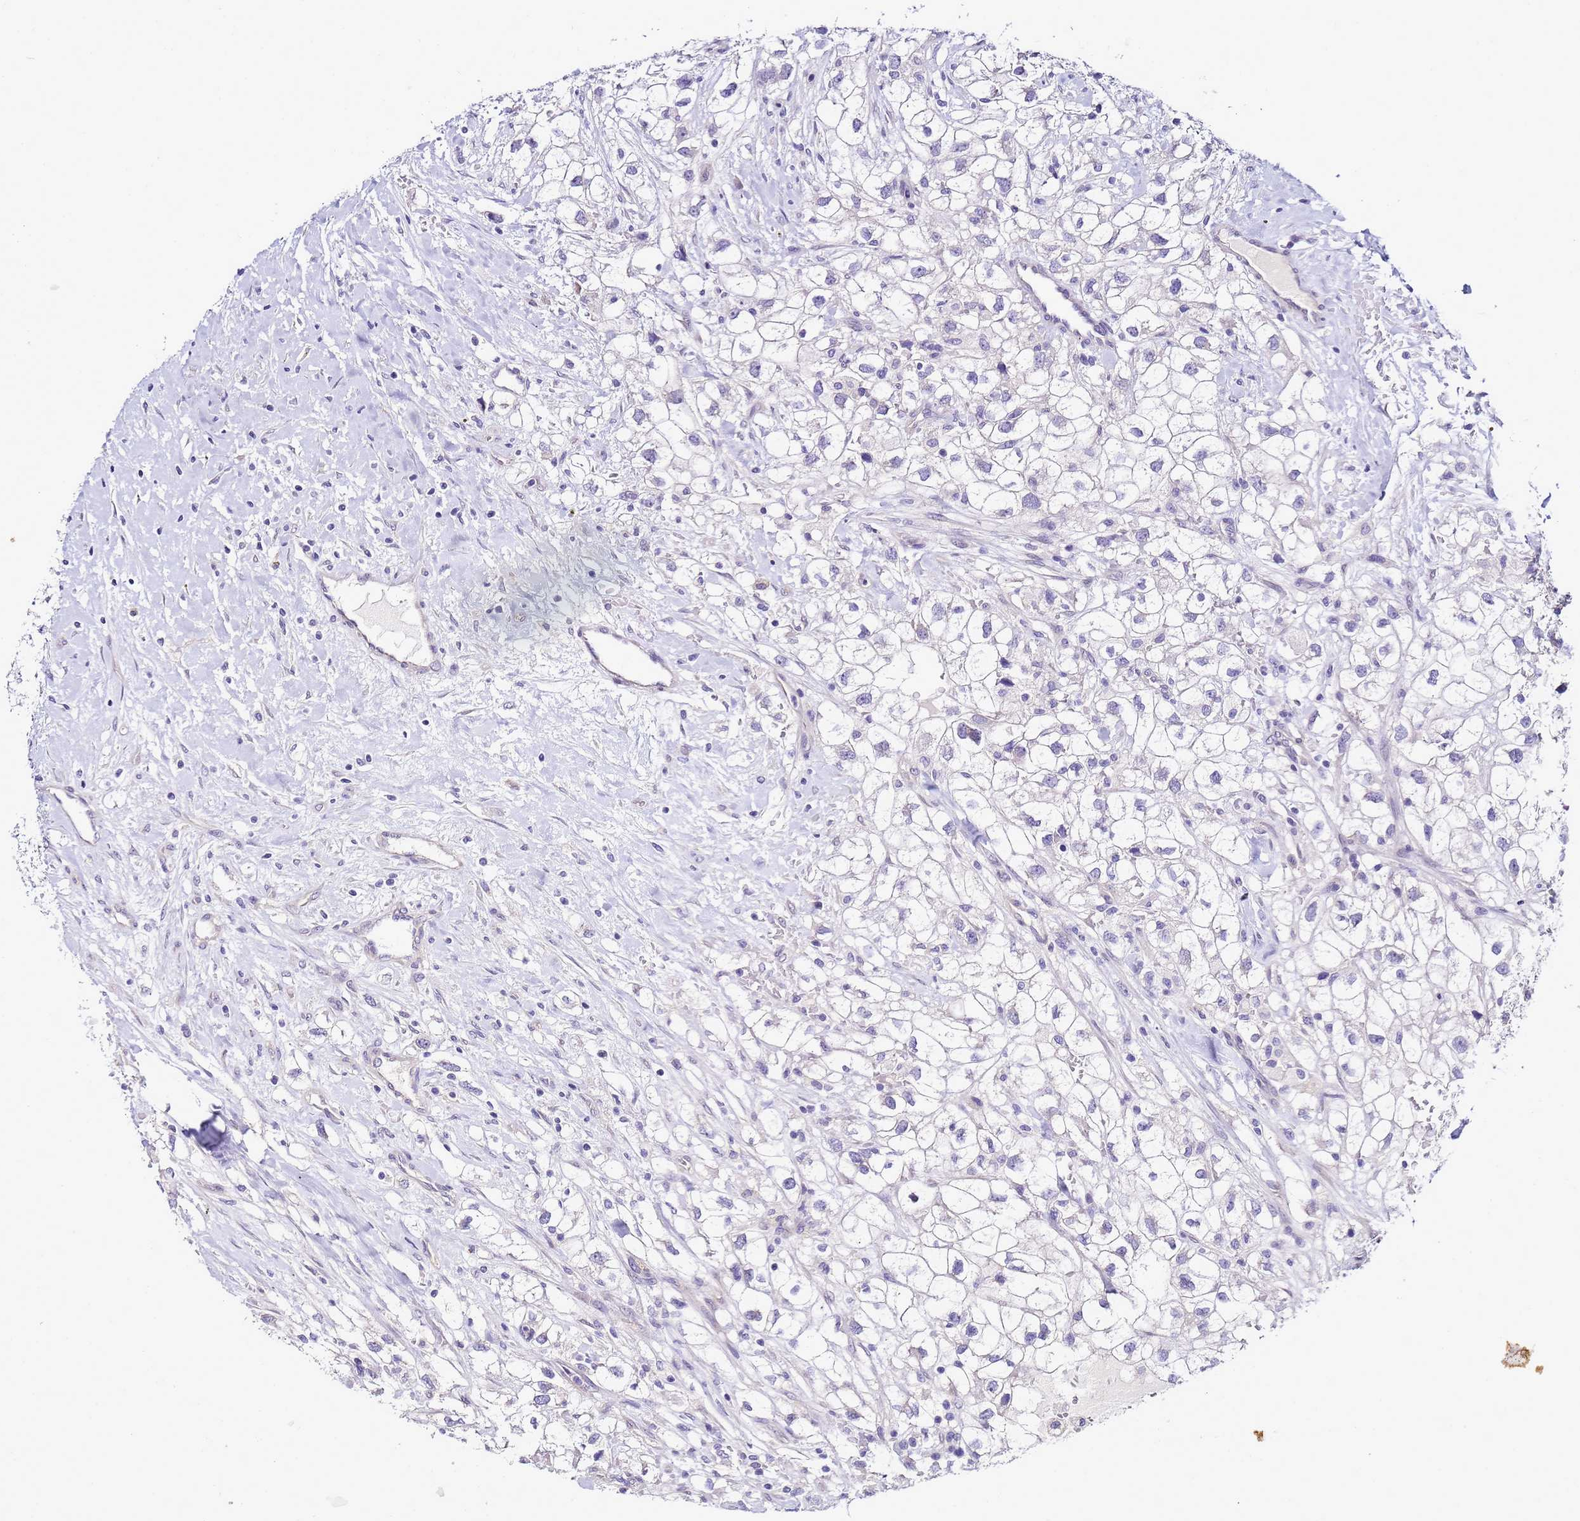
{"staining": {"intensity": "negative", "quantity": "none", "location": "none"}, "tissue": "renal cancer", "cell_type": "Tumor cells", "image_type": "cancer", "snomed": [{"axis": "morphology", "description": "Adenocarcinoma, NOS"}, {"axis": "topography", "description": "Kidney"}], "caption": "Micrograph shows no protein expression in tumor cells of renal adenocarcinoma tissue.", "gene": "FAM166B", "patient": {"sex": "male", "age": 59}}